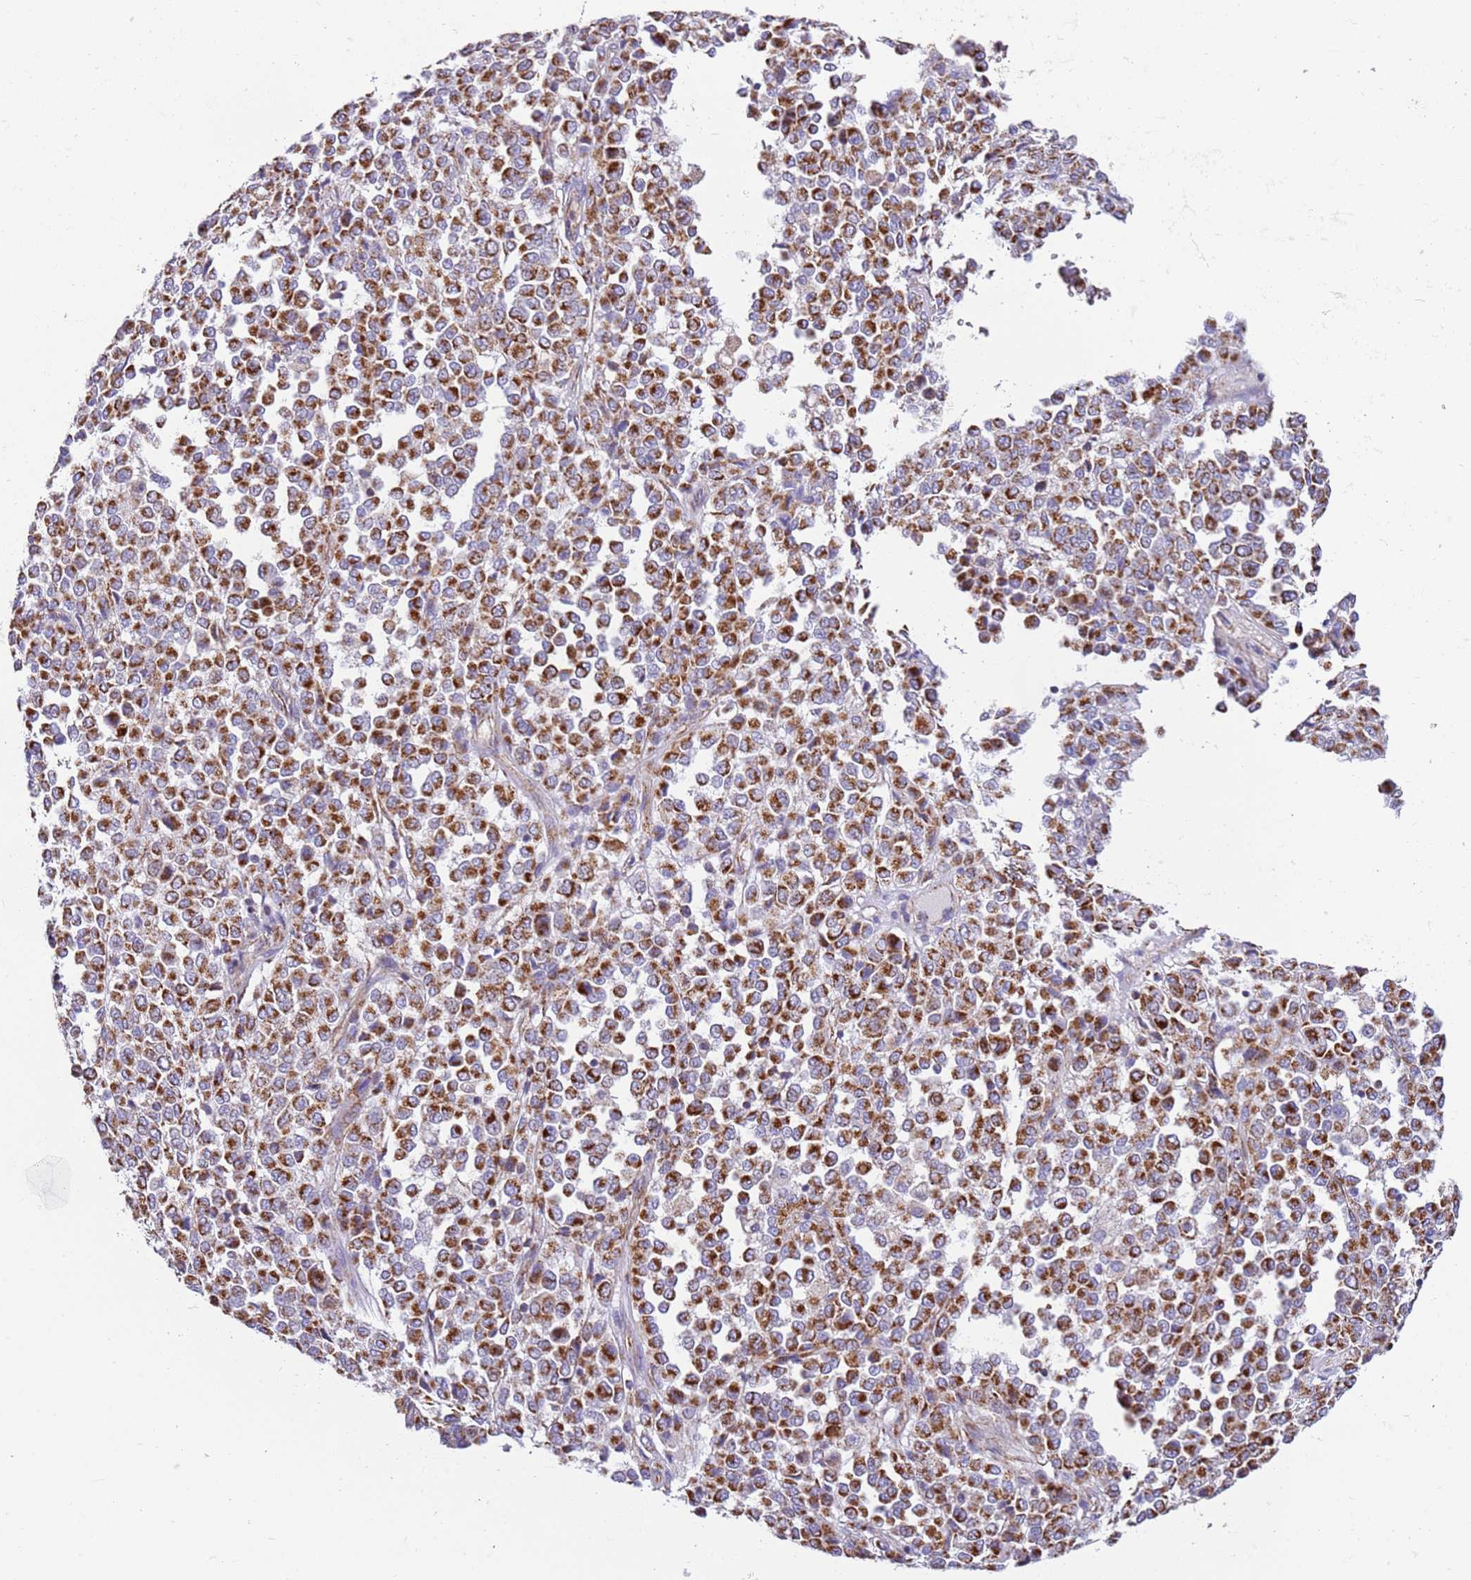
{"staining": {"intensity": "strong", "quantity": ">75%", "location": "cytoplasmic/membranous"}, "tissue": "melanoma", "cell_type": "Tumor cells", "image_type": "cancer", "snomed": [{"axis": "morphology", "description": "Malignant melanoma, Metastatic site"}, {"axis": "topography", "description": "Pancreas"}], "caption": "A high-resolution image shows immunohistochemistry staining of melanoma, which exhibits strong cytoplasmic/membranous positivity in approximately >75% of tumor cells. The staining was performed using DAB (3,3'-diaminobenzidine), with brown indicating positive protein expression. Nuclei are stained blue with hematoxylin.", "gene": "MRPL20", "patient": {"sex": "female", "age": 30}}